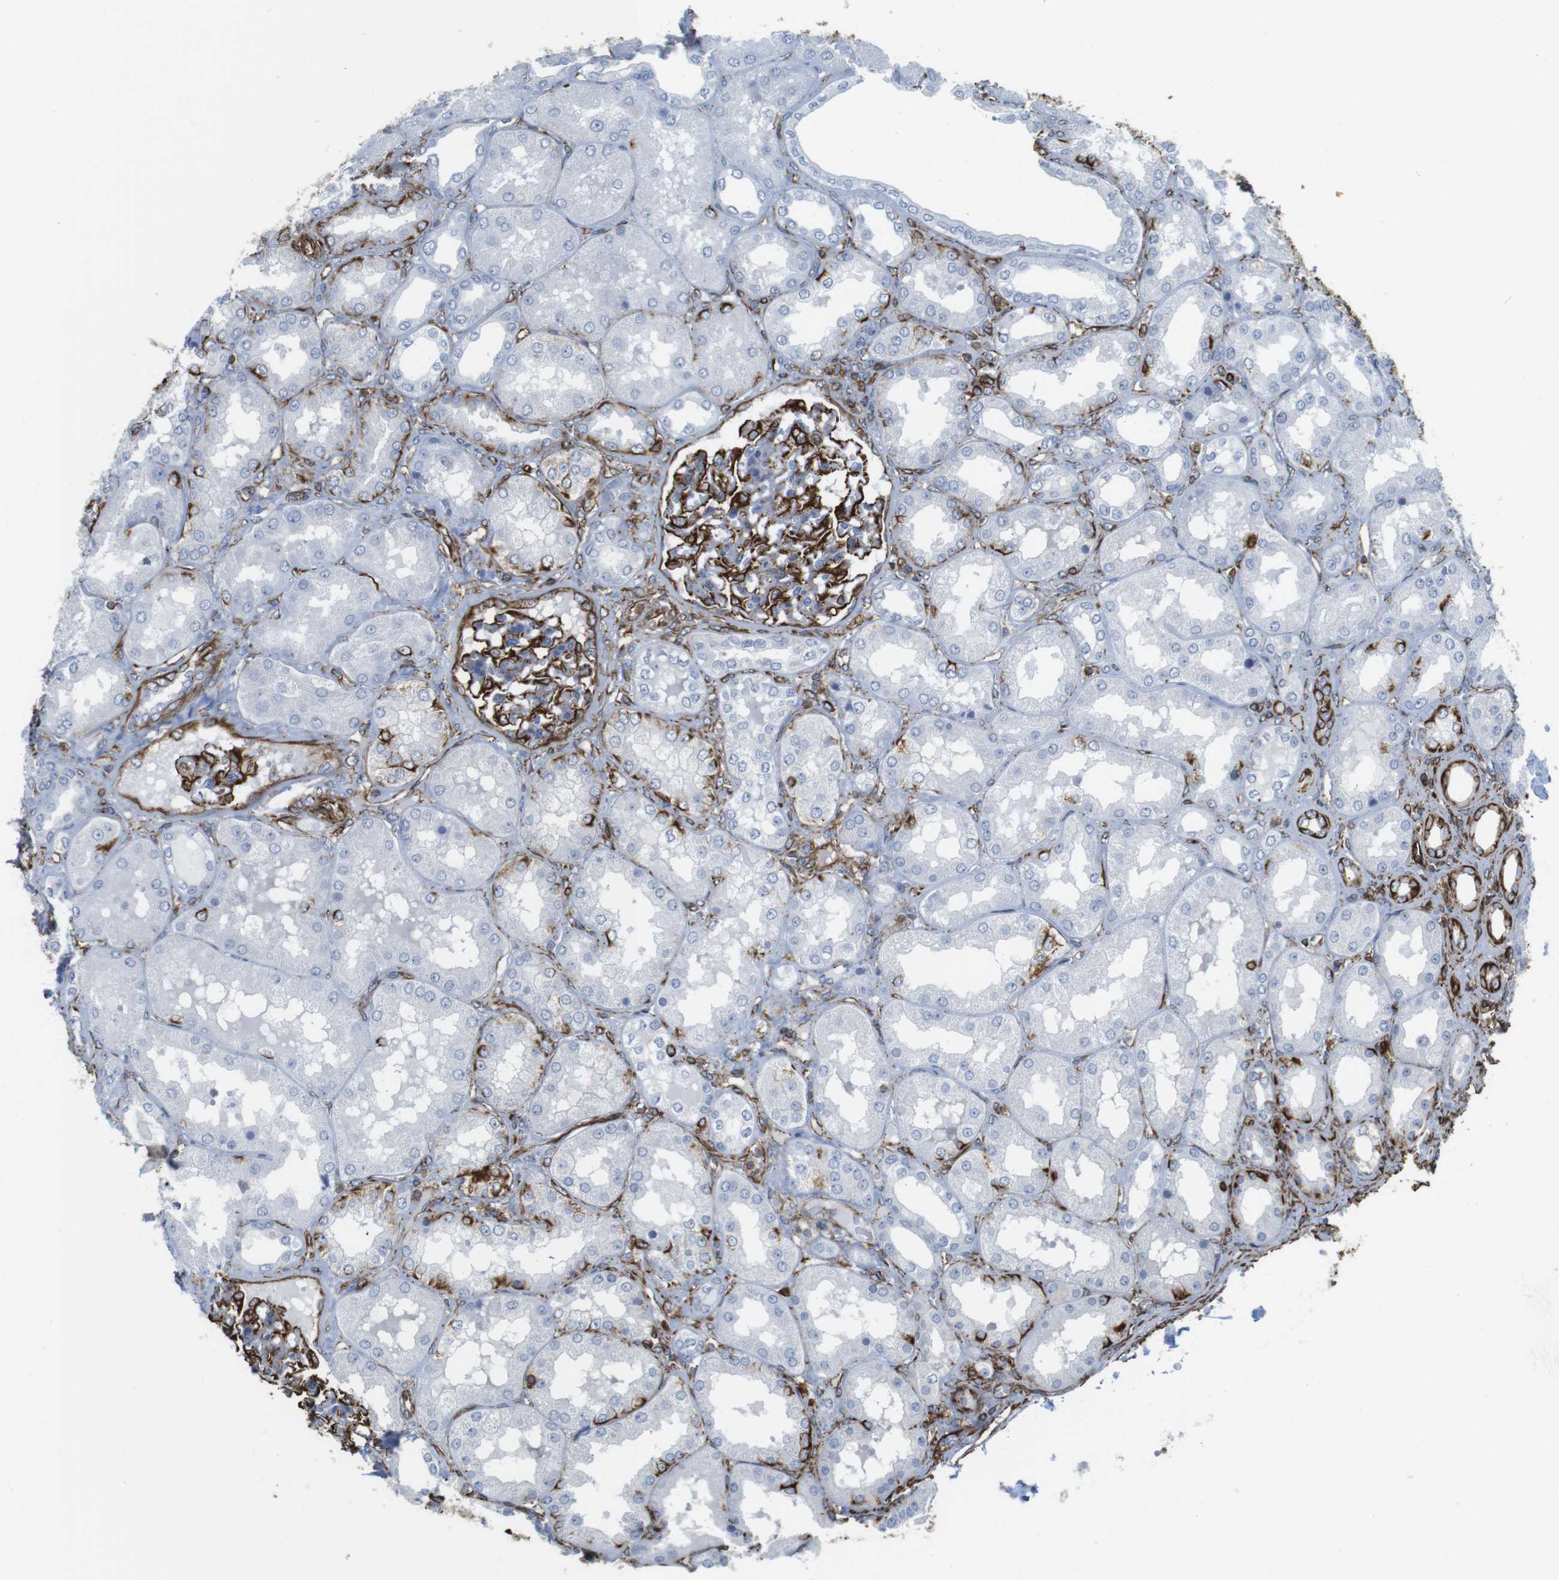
{"staining": {"intensity": "strong", "quantity": "25%-75%", "location": "cytoplasmic/membranous"}, "tissue": "kidney", "cell_type": "Cells in glomeruli", "image_type": "normal", "snomed": [{"axis": "morphology", "description": "Normal tissue, NOS"}, {"axis": "topography", "description": "Kidney"}], "caption": "The immunohistochemical stain shows strong cytoplasmic/membranous positivity in cells in glomeruli of benign kidney. The protein of interest is shown in brown color, while the nuclei are stained blue.", "gene": "RALGPS1", "patient": {"sex": "female", "age": 56}}